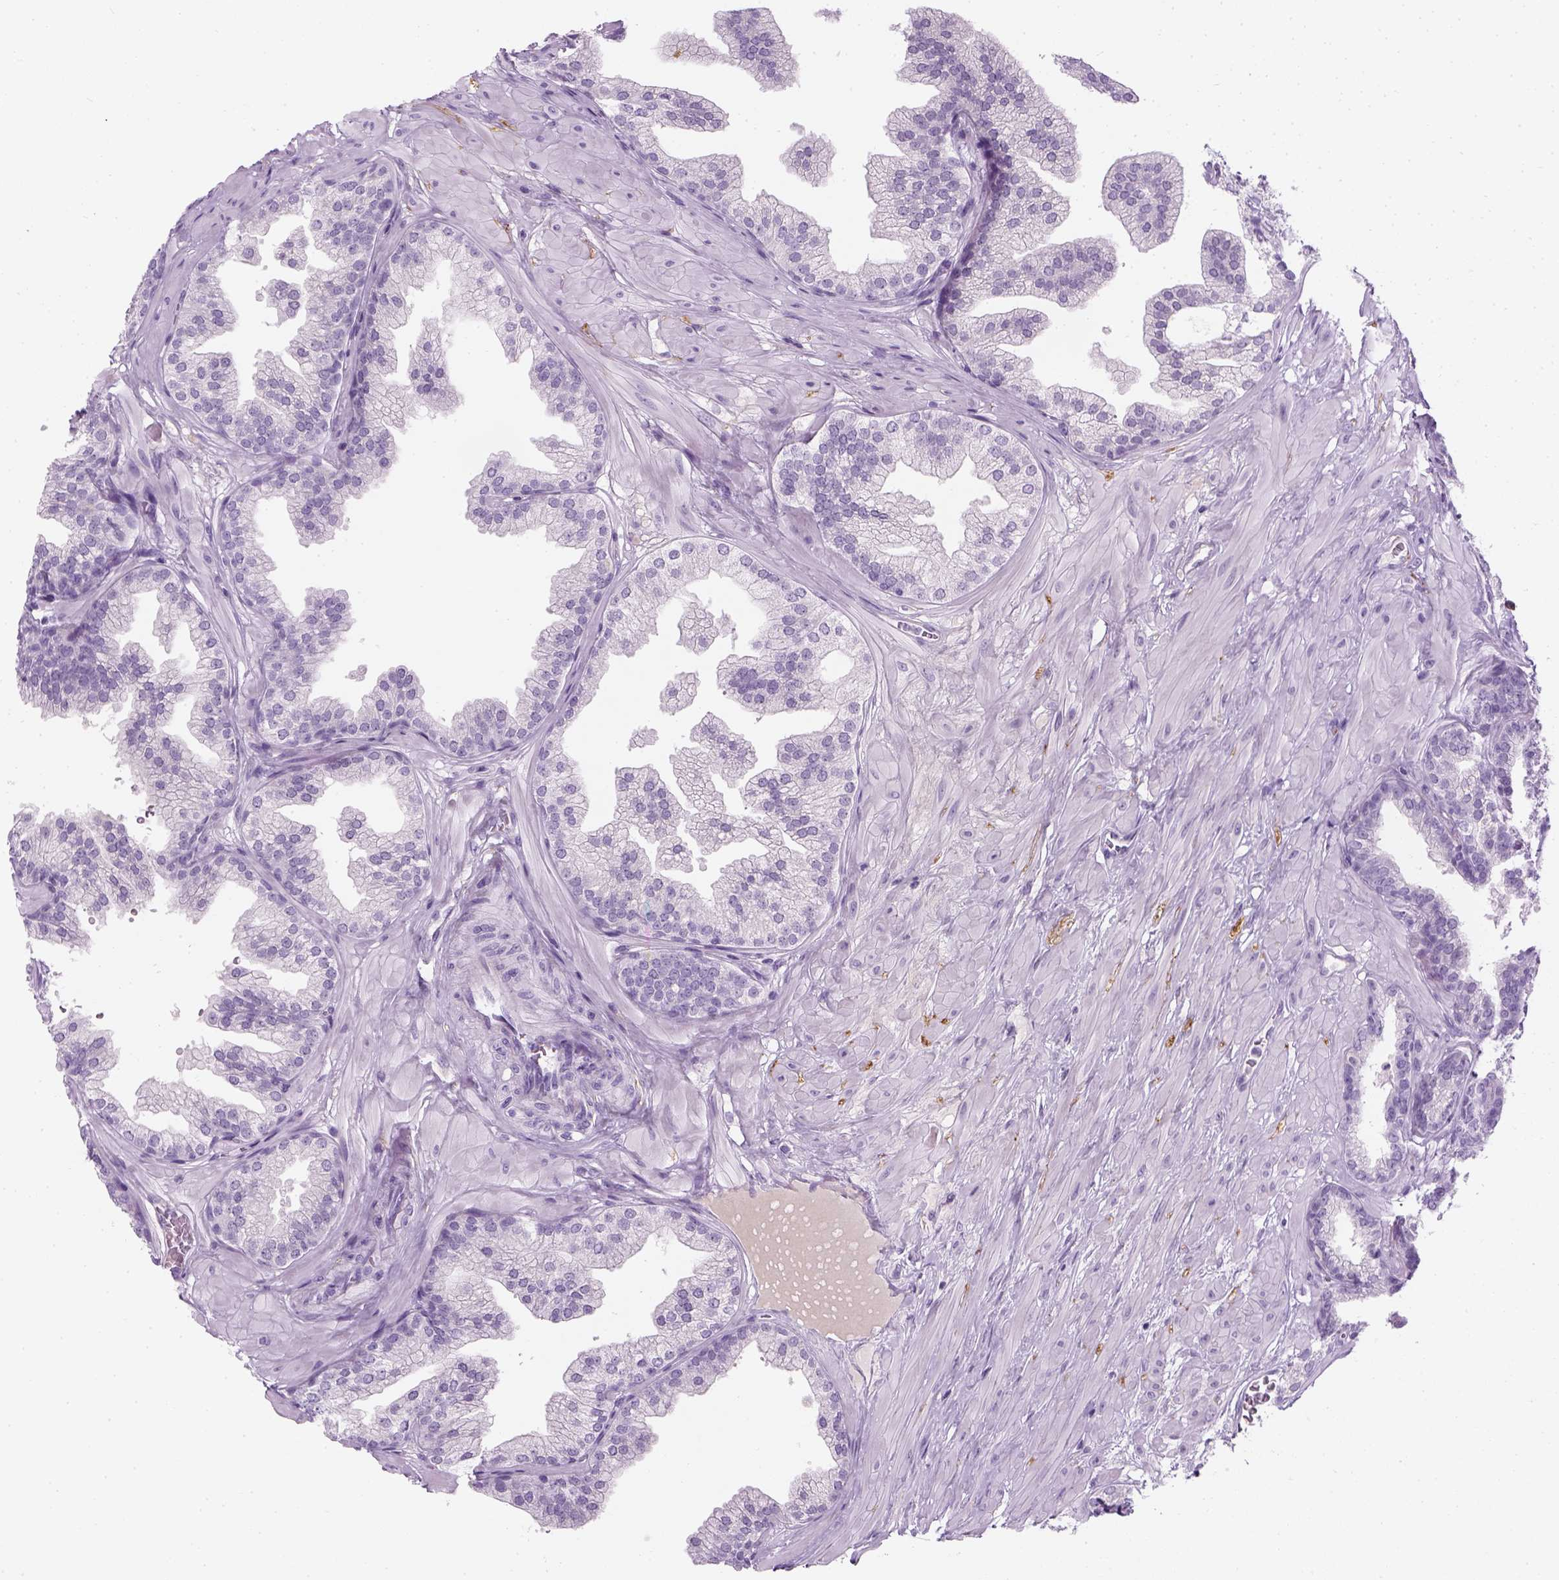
{"staining": {"intensity": "negative", "quantity": "none", "location": "none"}, "tissue": "prostate", "cell_type": "Glandular cells", "image_type": "normal", "snomed": [{"axis": "morphology", "description": "Normal tissue, NOS"}, {"axis": "topography", "description": "Prostate"}], "caption": "High power microscopy histopathology image of an immunohistochemistry photomicrograph of benign prostate, revealing no significant positivity in glandular cells. (Stains: DAB (3,3'-diaminobenzidine) immunohistochemistry with hematoxylin counter stain, Microscopy: brightfield microscopy at high magnification).", "gene": "TH", "patient": {"sex": "male", "age": 37}}